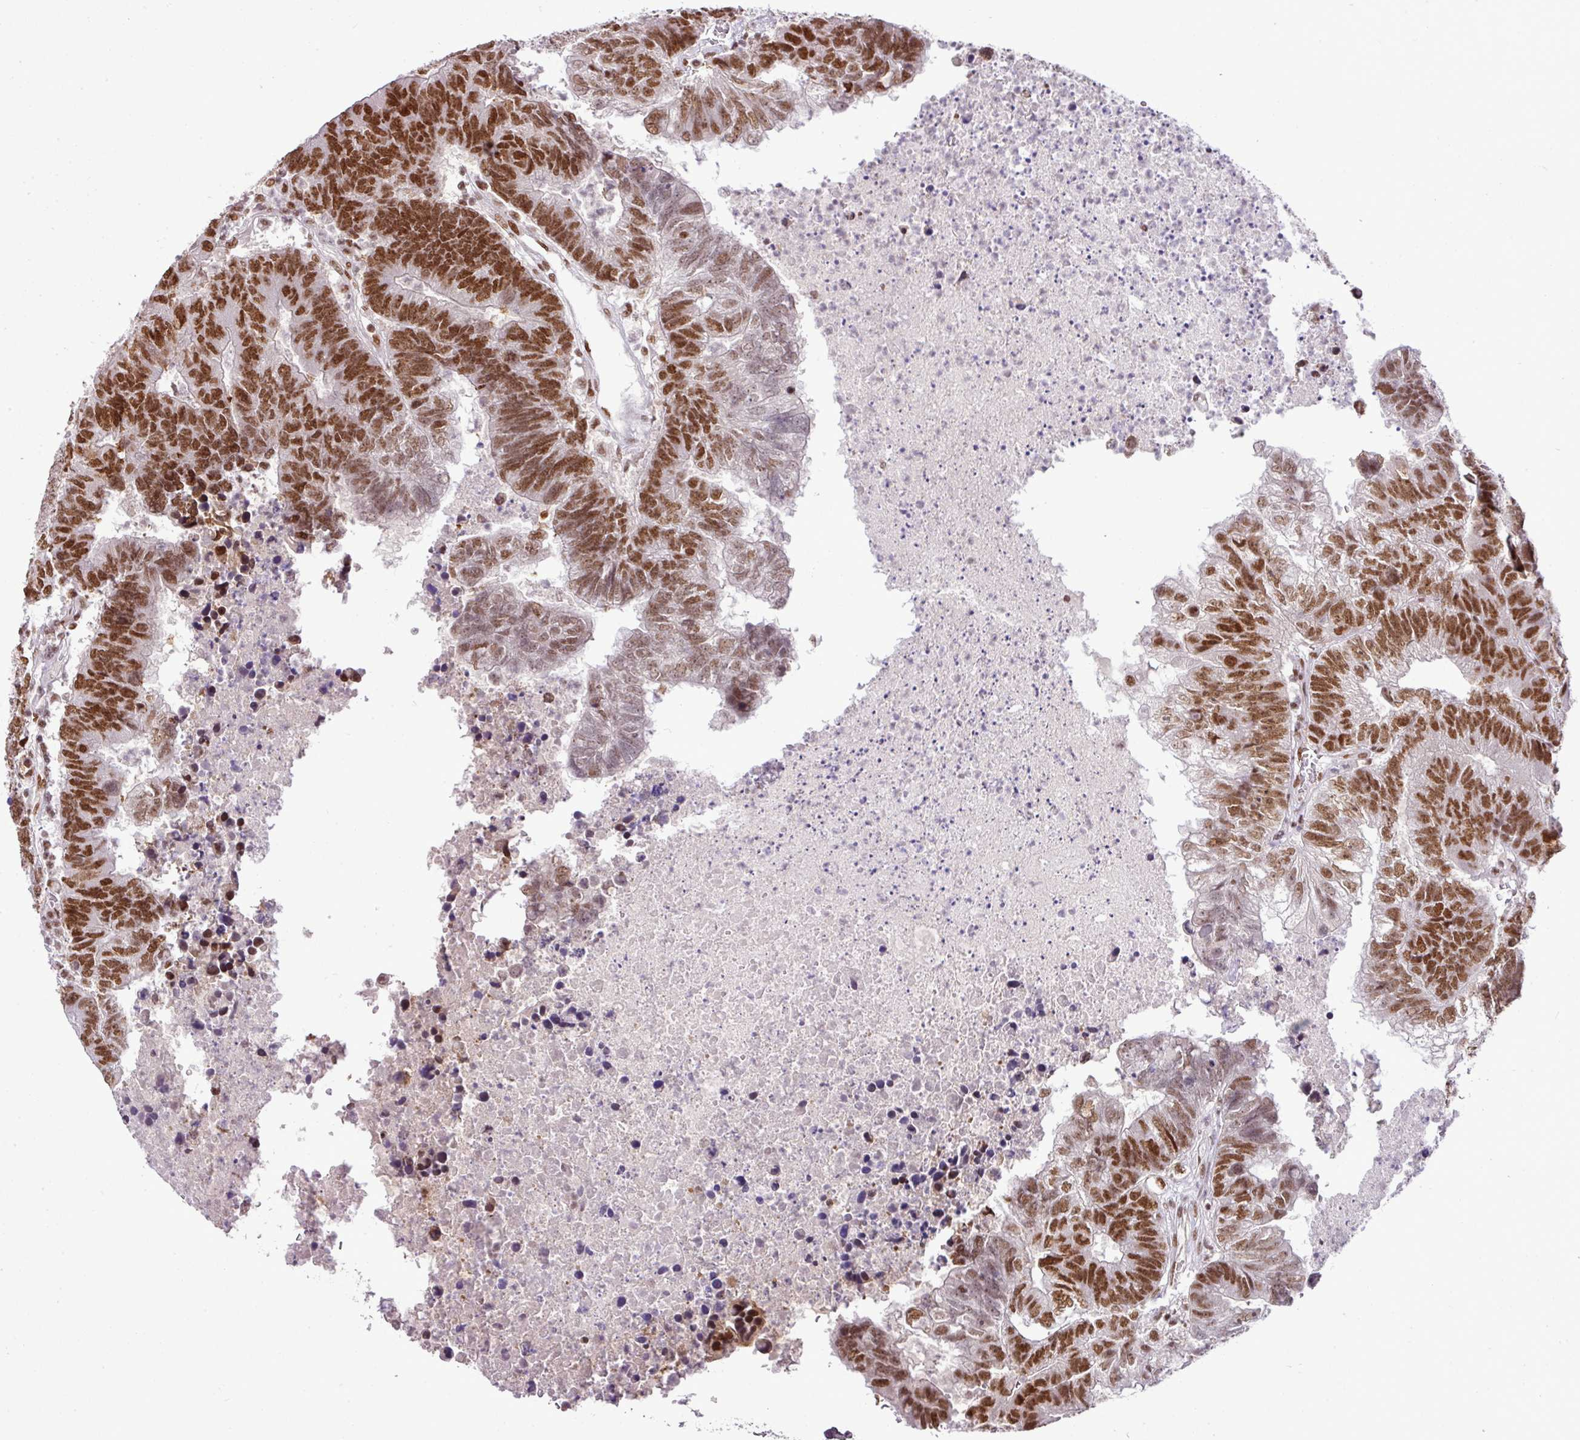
{"staining": {"intensity": "strong", "quantity": ">75%", "location": "nuclear"}, "tissue": "colorectal cancer", "cell_type": "Tumor cells", "image_type": "cancer", "snomed": [{"axis": "morphology", "description": "Adenocarcinoma, NOS"}, {"axis": "topography", "description": "Colon"}], "caption": "Tumor cells show high levels of strong nuclear staining in approximately >75% of cells in human colorectal cancer.", "gene": "PGAP4", "patient": {"sex": "female", "age": 48}}